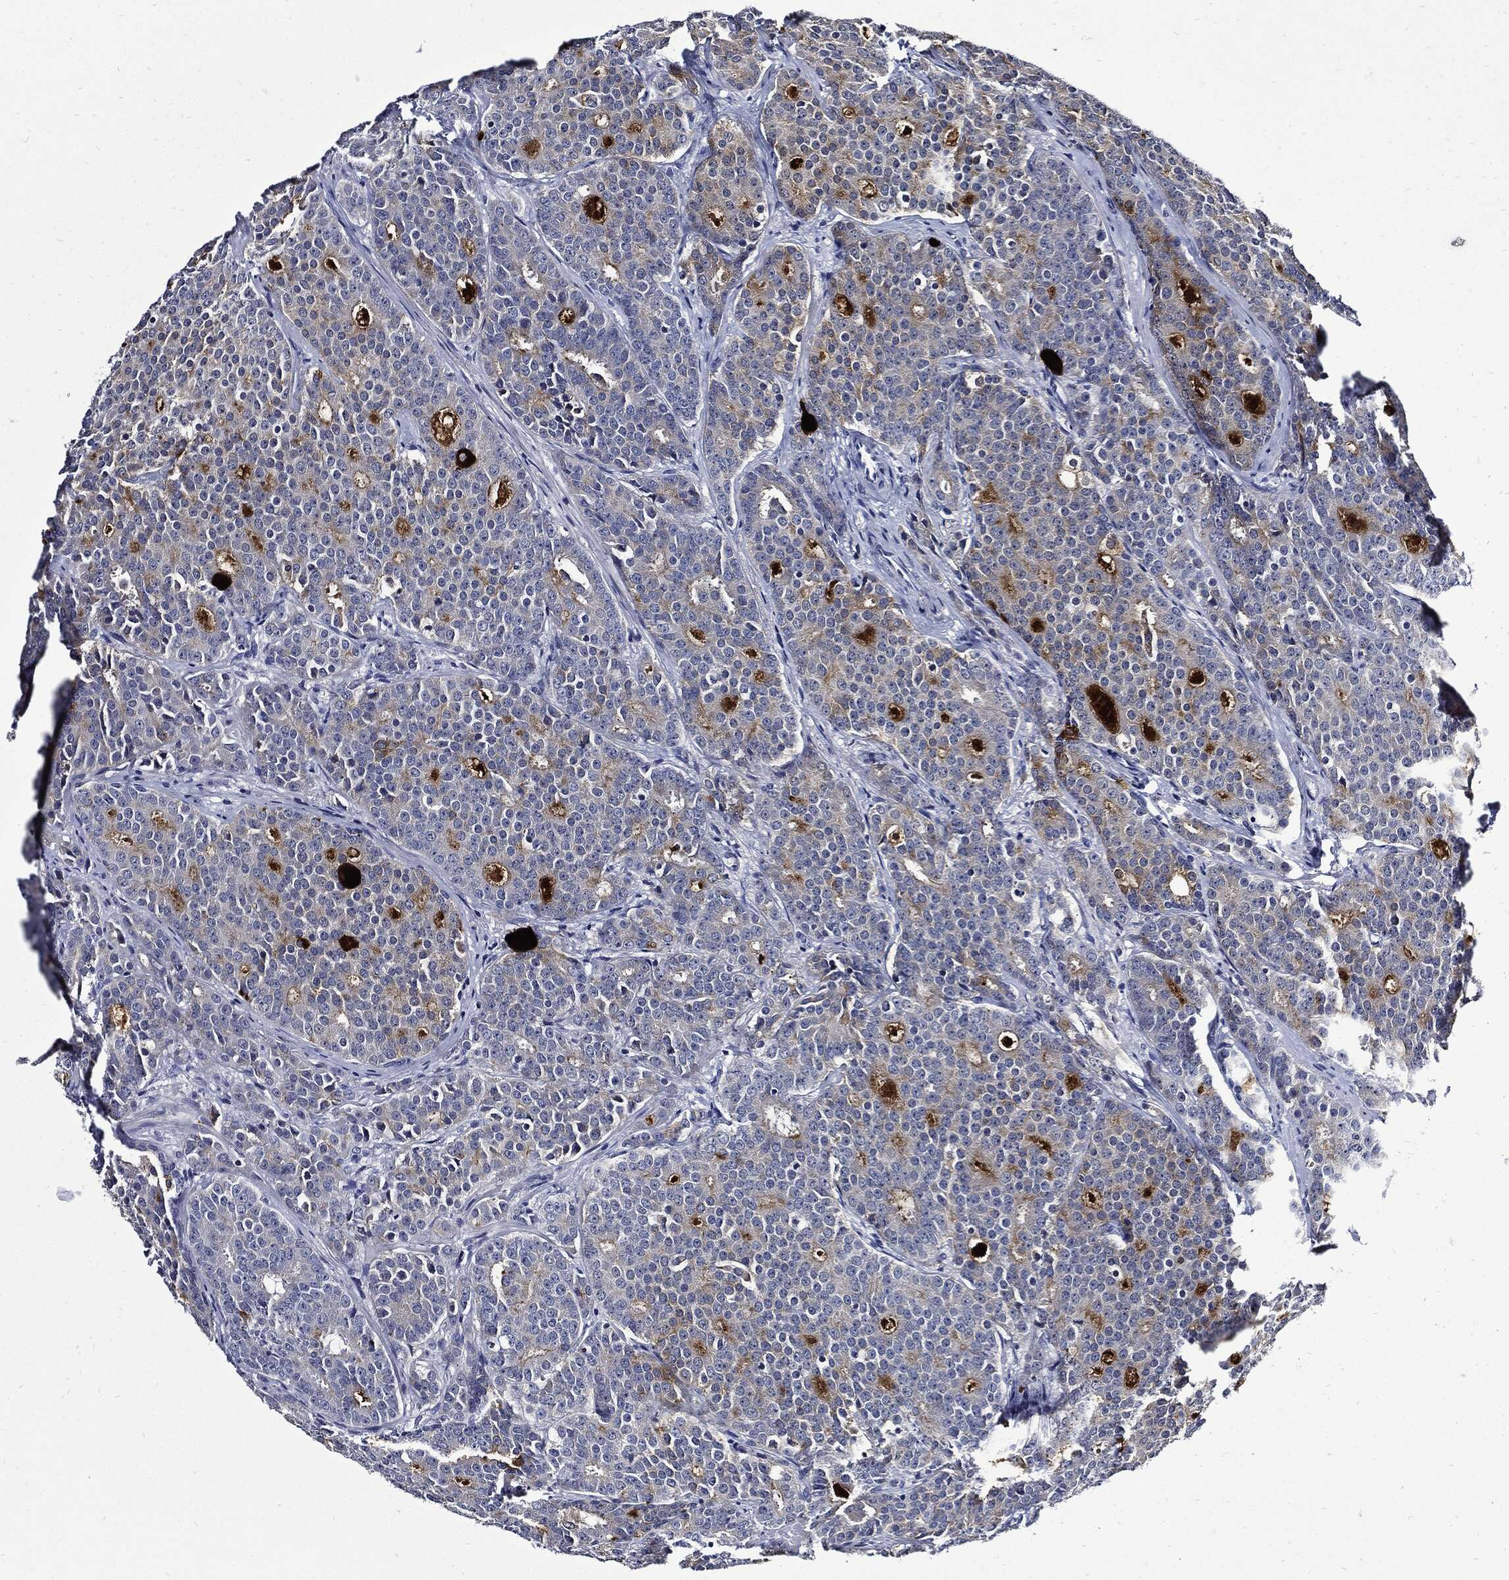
{"staining": {"intensity": "negative", "quantity": "none", "location": "none"}, "tissue": "prostate cancer", "cell_type": "Tumor cells", "image_type": "cancer", "snomed": [{"axis": "morphology", "description": "Adenocarcinoma, NOS"}, {"axis": "topography", "description": "Prostate"}], "caption": "Prostate cancer was stained to show a protein in brown. There is no significant positivity in tumor cells. The staining is performed using DAB (3,3'-diaminobenzidine) brown chromogen with nuclei counter-stained in using hematoxylin.", "gene": "CPE", "patient": {"sex": "male", "age": 71}}